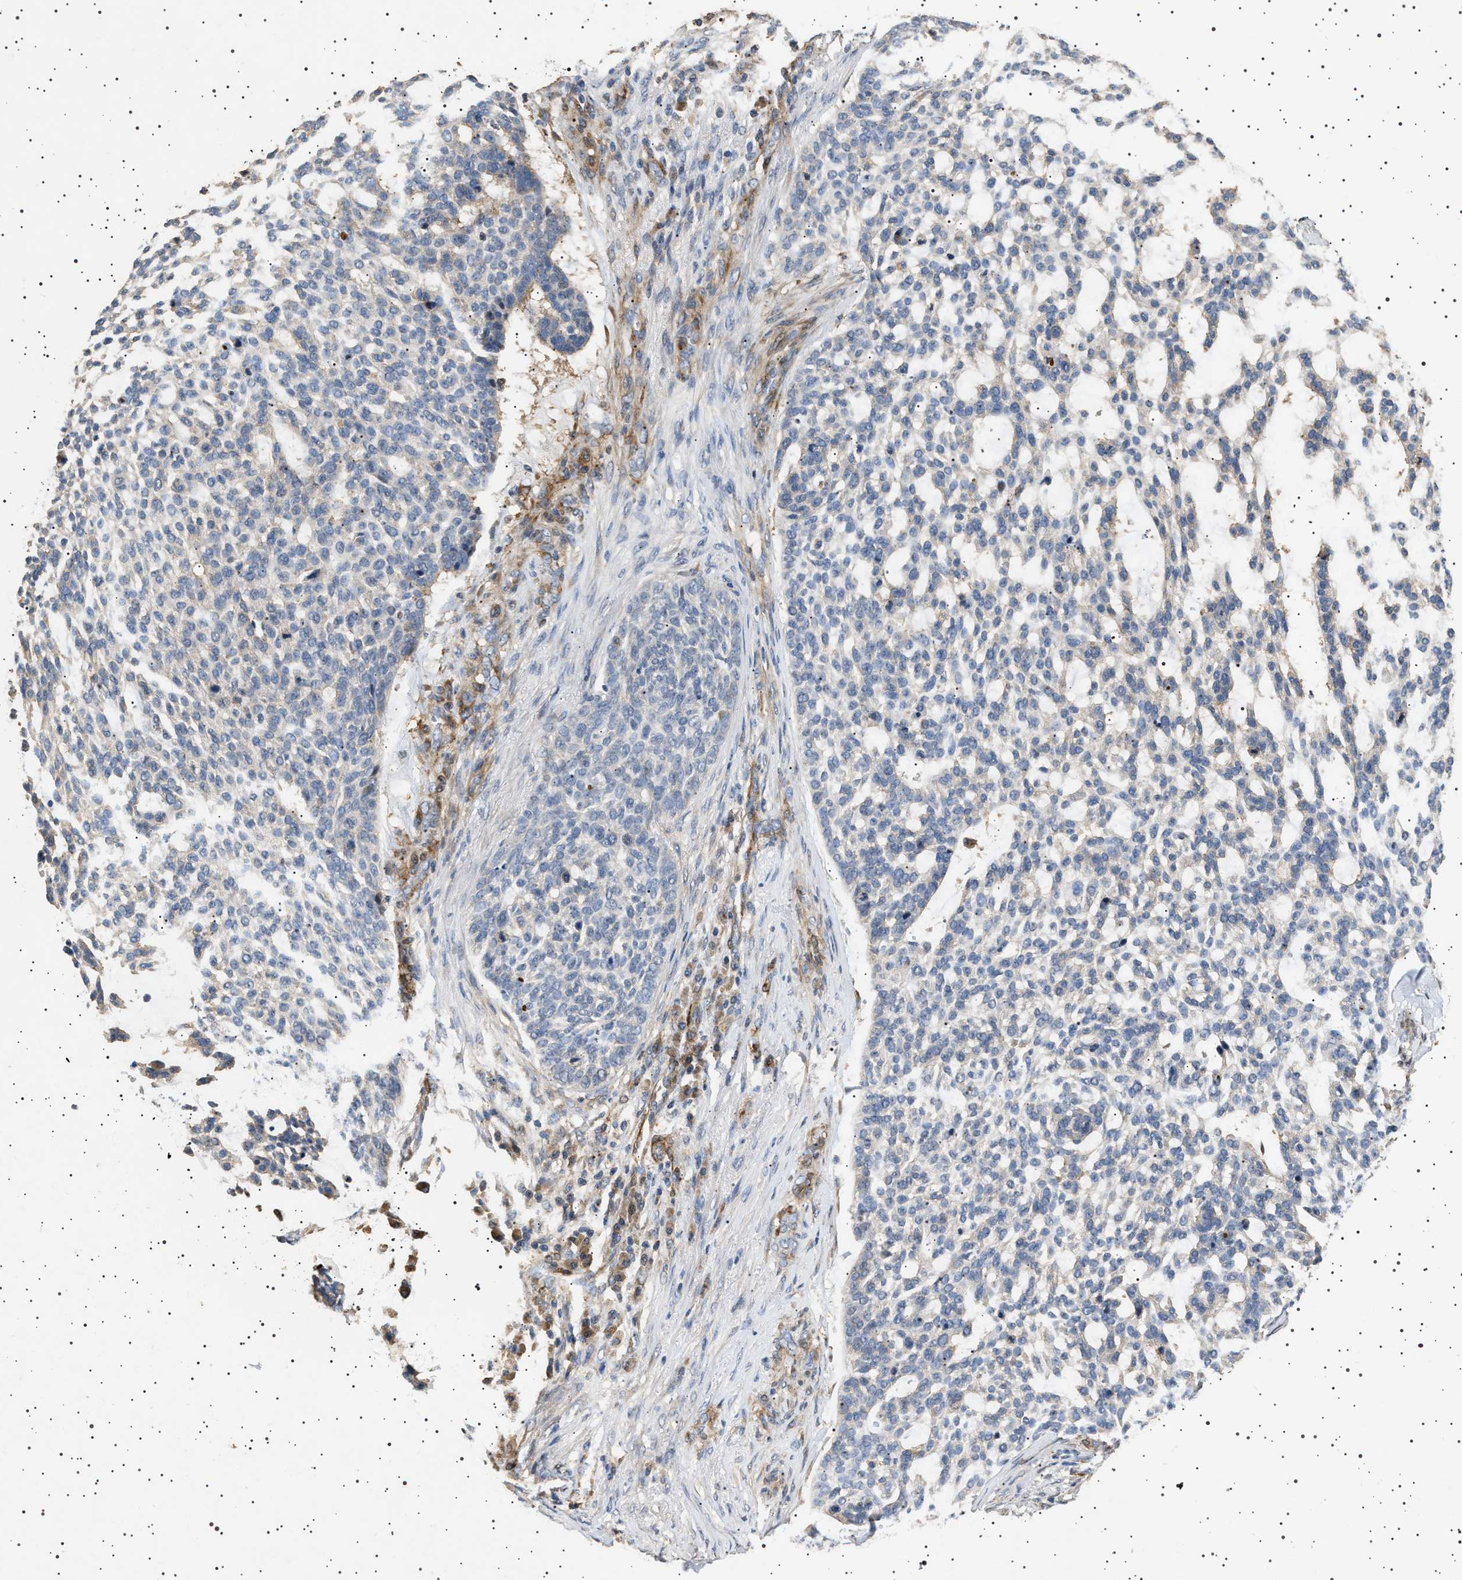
{"staining": {"intensity": "negative", "quantity": "none", "location": "none"}, "tissue": "skin cancer", "cell_type": "Tumor cells", "image_type": "cancer", "snomed": [{"axis": "morphology", "description": "Basal cell carcinoma"}, {"axis": "topography", "description": "Skin"}], "caption": "Skin cancer stained for a protein using immunohistochemistry (IHC) reveals no staining tumor cells.", "gene": "GUCY1B1", "patient": {"sex": "female", "age": 64}}